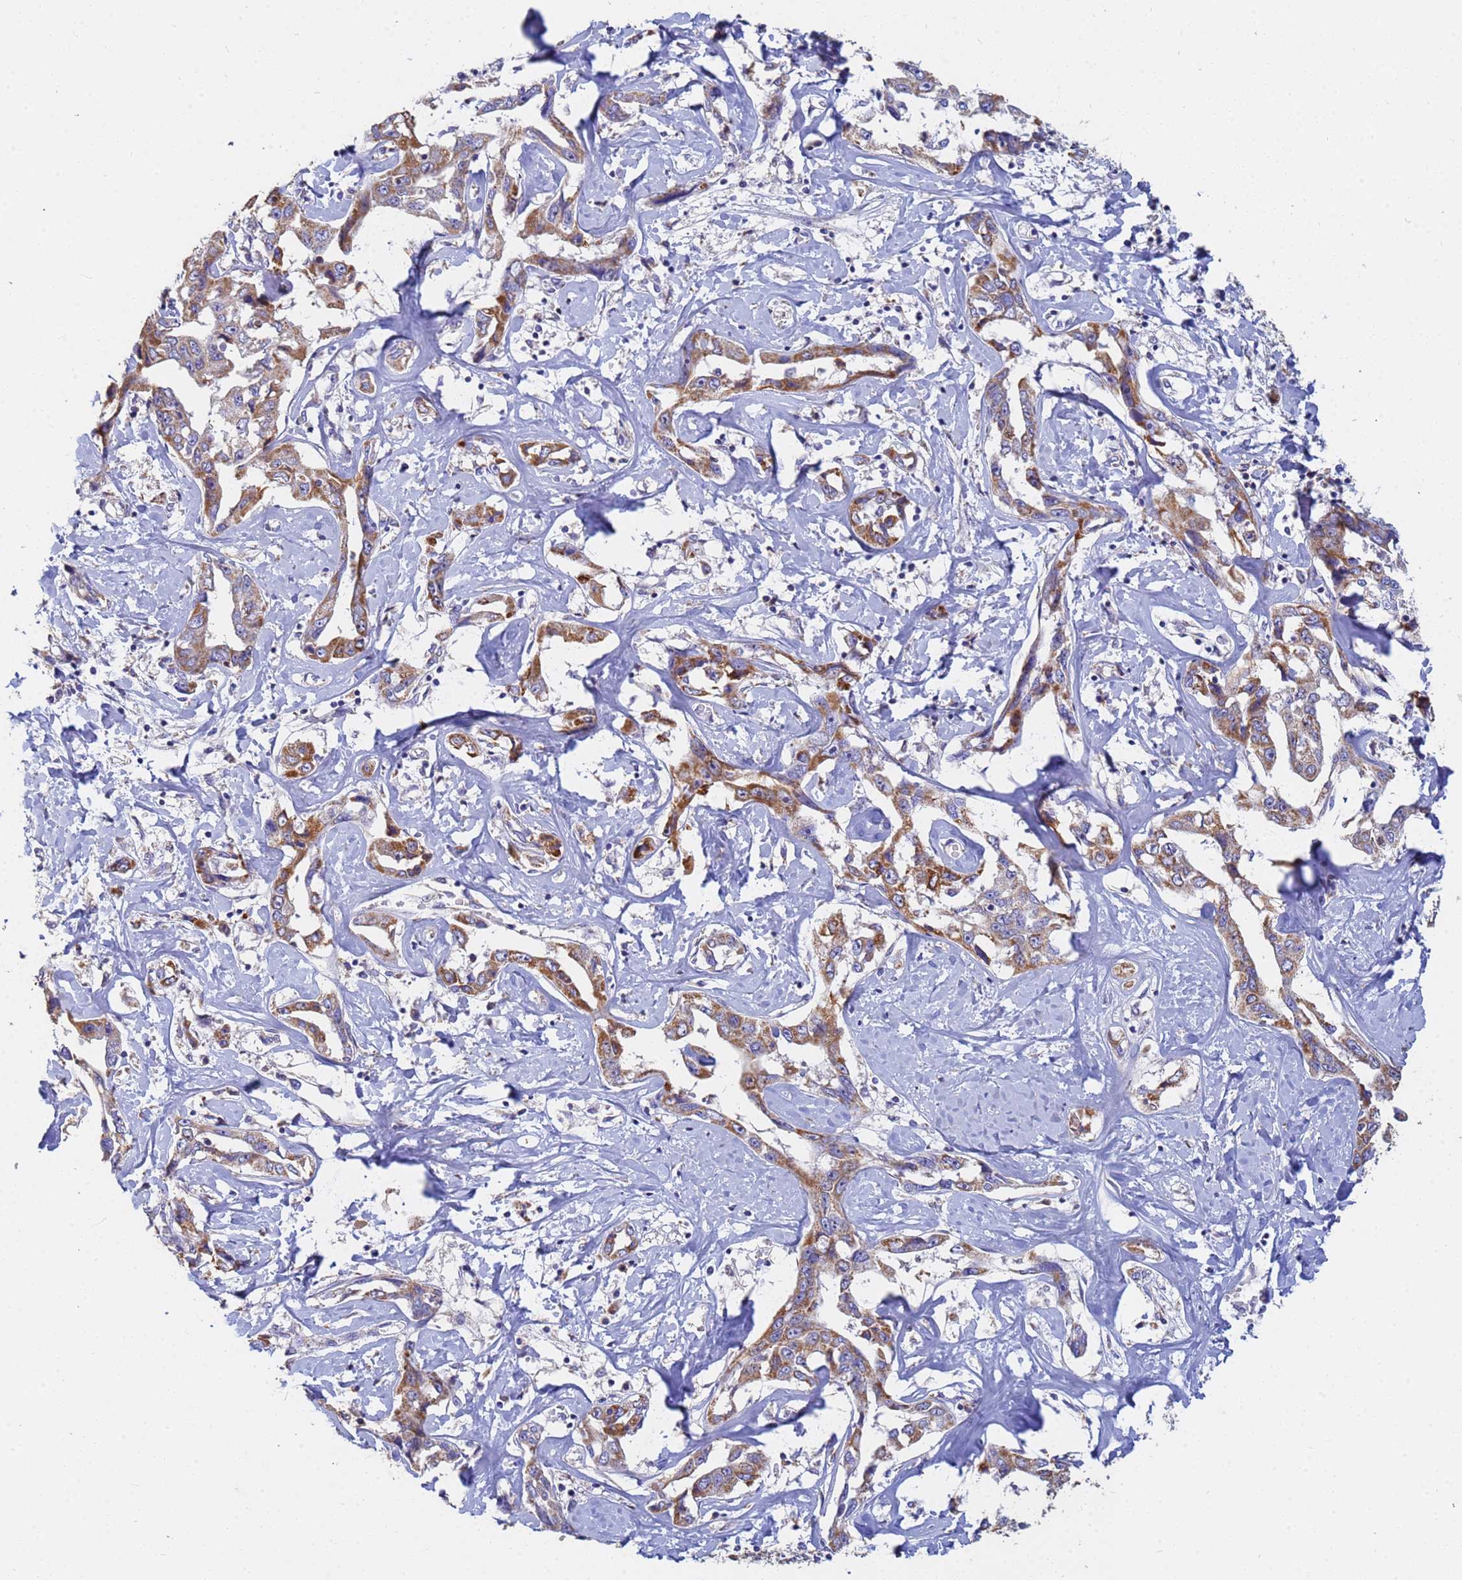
{"staining": {"intensity": "moderate", "quantity": ">75%", "location": "cytoplasmic/membranous"}, "tissue": "liver cancer", "cell_type": "Tumor cells", "image_type": "cancer", "snomed": [{"axis": "morphology", "description": "Cholangiocarcinoma"}, {"axis": "topography", "description": "Liver"}], "caption": "Liver cancer stained for a protein (brown) displays moderate cytoplasmic/membranous positive expression in about >75% of tumor cells.", "gene": "UQCRH", "patient": {"sex": "male", "age": 59}}